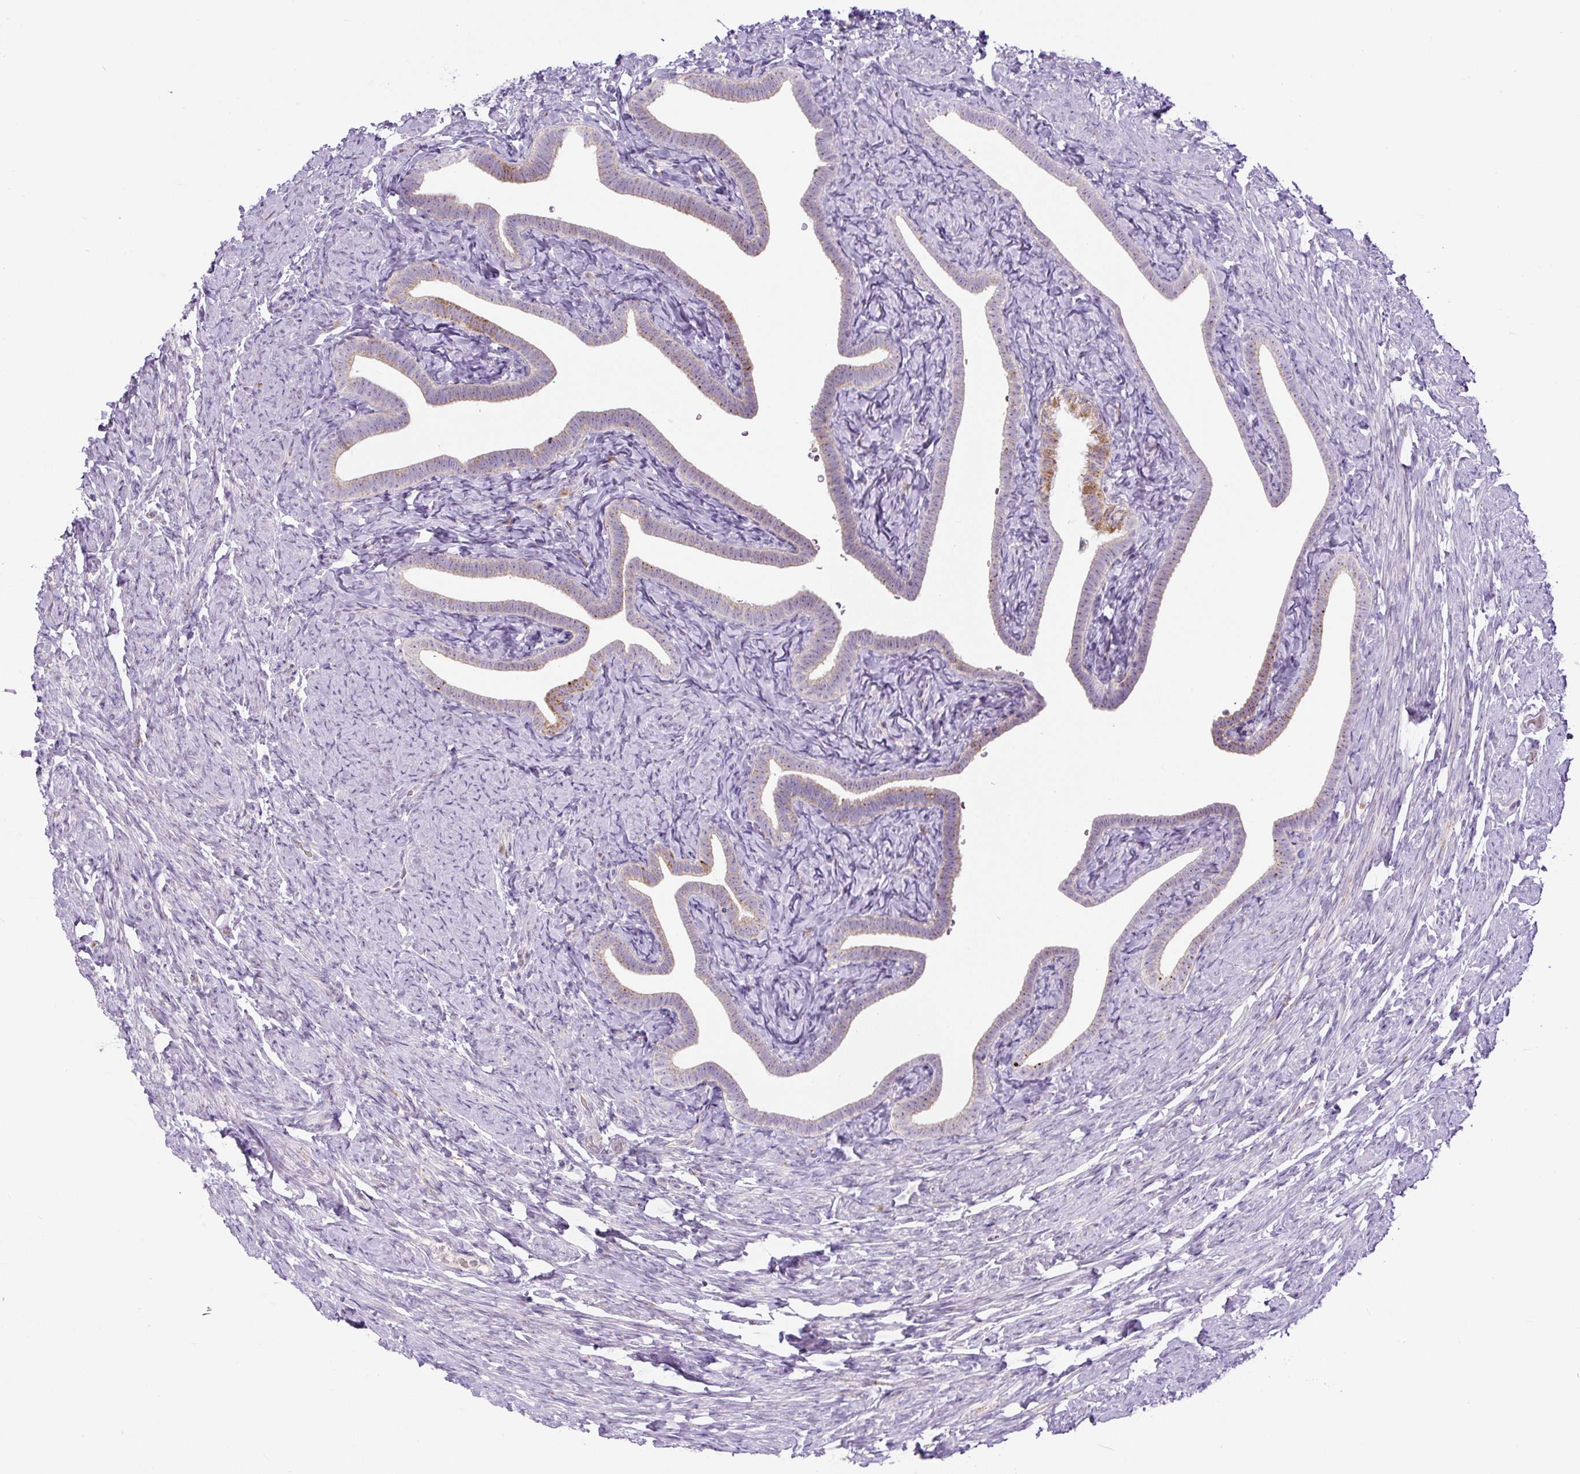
{"staining": {"intensity": "moderate", "quantity": "25%-75%", "location": "cytoplasmic/membranous"}, "tissue": "fallopian tube", "cell_type": "Glandular cells", "image_type": "normal", "snomed": [{"axis": "morphology", "description": "Normal tissue, NOS"}, {"axis": "topography", "description": "Fallopian tube"}], "caption": "The histopathology image shows staining of normal fallopian tube, revealing moderate cytoplasmic/membranous protein expression (brown color) within glandular cells. The staining was performed using DAB, with brown indicating positive protein expression. Nuclei are stained blue with hematoxylin.", "gene": "ZNF596", "patient": {"sex": "female", "age": 69}}